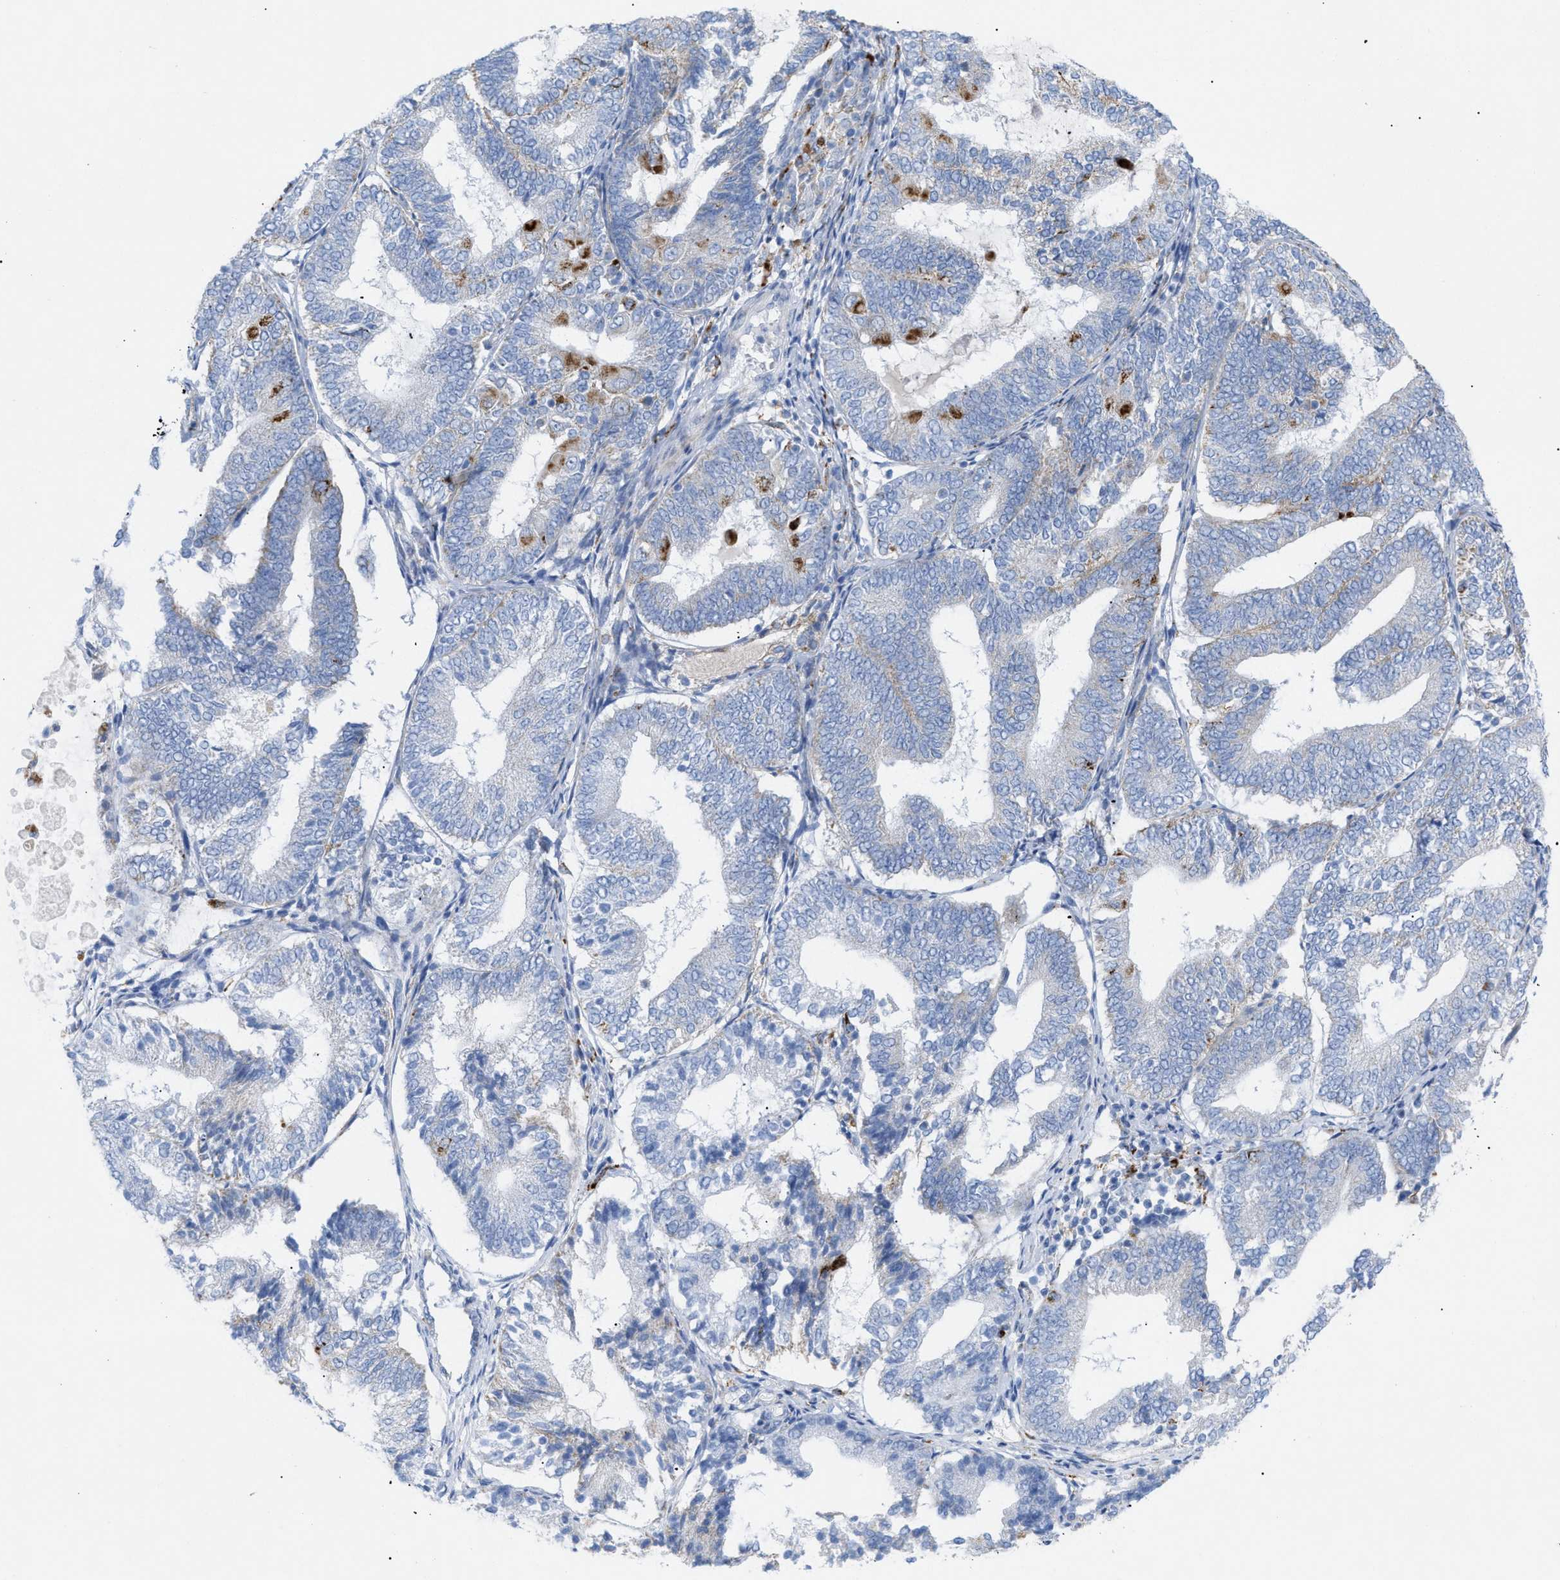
{"staining": {"intensity": "strong", "quantity": "<25%", "location": "cytoplasmic/membranous"}, "tissue": "endometrial cancer", "cell_type": "Tumor cells", "image_type": "cancer", "snomed": [{"axis": "morphology", "description": "Adenocarcinoma, NOS"}, {"axis": "topography", "description": "Endometrium"}], "caption": "Tumor cells show medium levels of strong cytoplasmic/membranous positivity in about <25% of cells in human endometrial cancer (adenocarcinoma).", "gene": "DRAM2", "patient": {"sex": "female", "age": 81}}